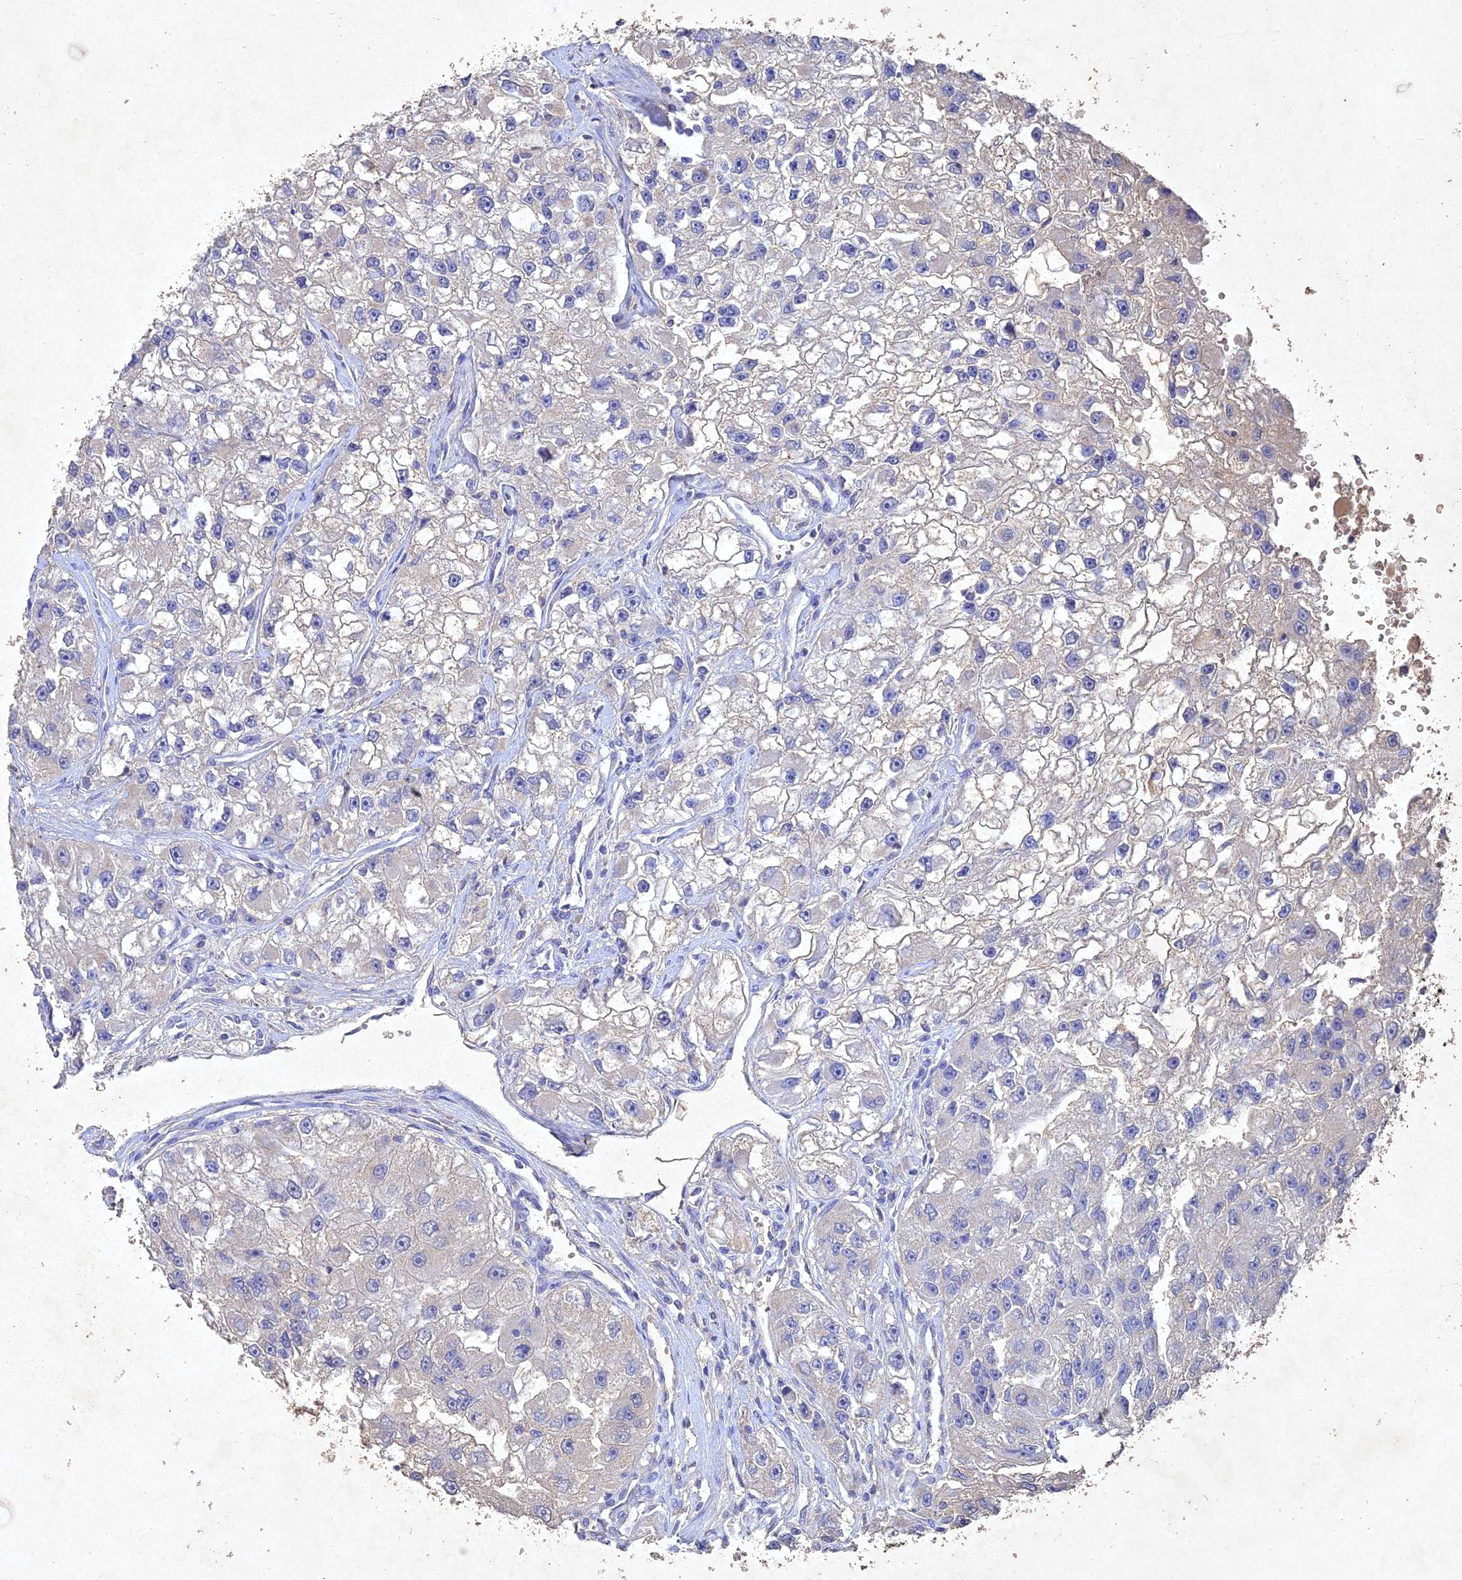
{"staining": {"intensity": "negative", "quantity": "none", "location": "none"}, "tissue": "renal cancer", "cell_type": "Tumor cells", "image_type": "cancer", "snomed": [{"axis": "morphology", "description": "Adenocarcinoma, NOS"}, {"axis": "topography", "description": "Kidney"}], "caption": "Protein analysis of renal adenocarcinoma exhibits no significant expression in tumor cells.", "gene": "NDUFV1", "patient": {"sex": "male", "age": 63}}